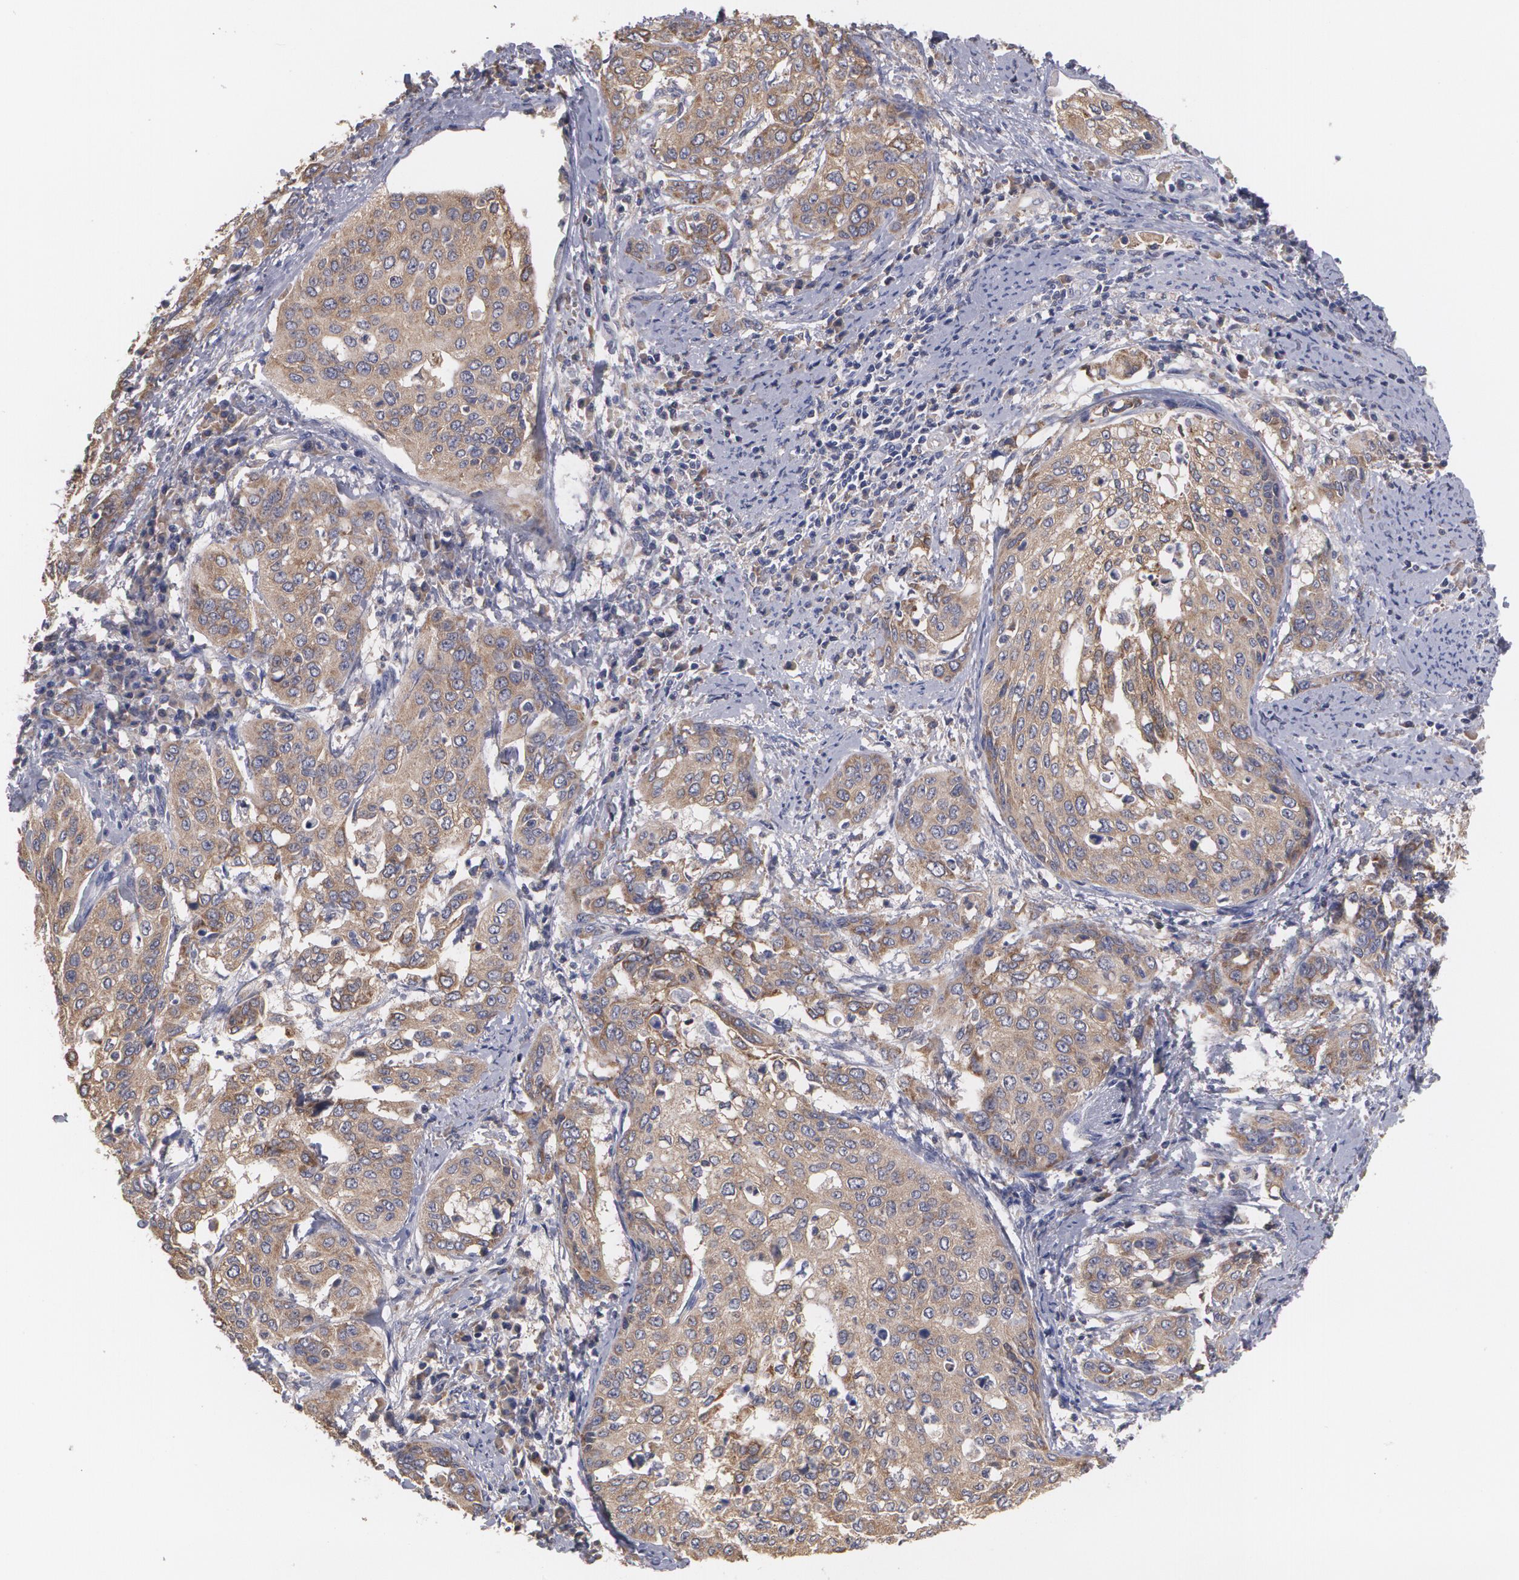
{"staining": {"intensity": "moderate", "quantity": ">75%", "location": "cytoplasmic/membranous"}, "tissue": "cervical cancer", "cell_type": "Tumor cells", "image_type": "cancer", "snomed": [{"axis": "morphology", "description": "Squamous cell carcinoma, NOS"}, {"axis": "topography", "description": "Cervix"}], "caption": "High-power microscopy captured an immunohistochemistry (IHC) micrograph of cervical cancer, revealing moderate cytoplasmic/membranous positivity in approximately >75% of tumor cells.", "gene": "MTHFD1", "patient": {"sex": "female", "age": 41}}